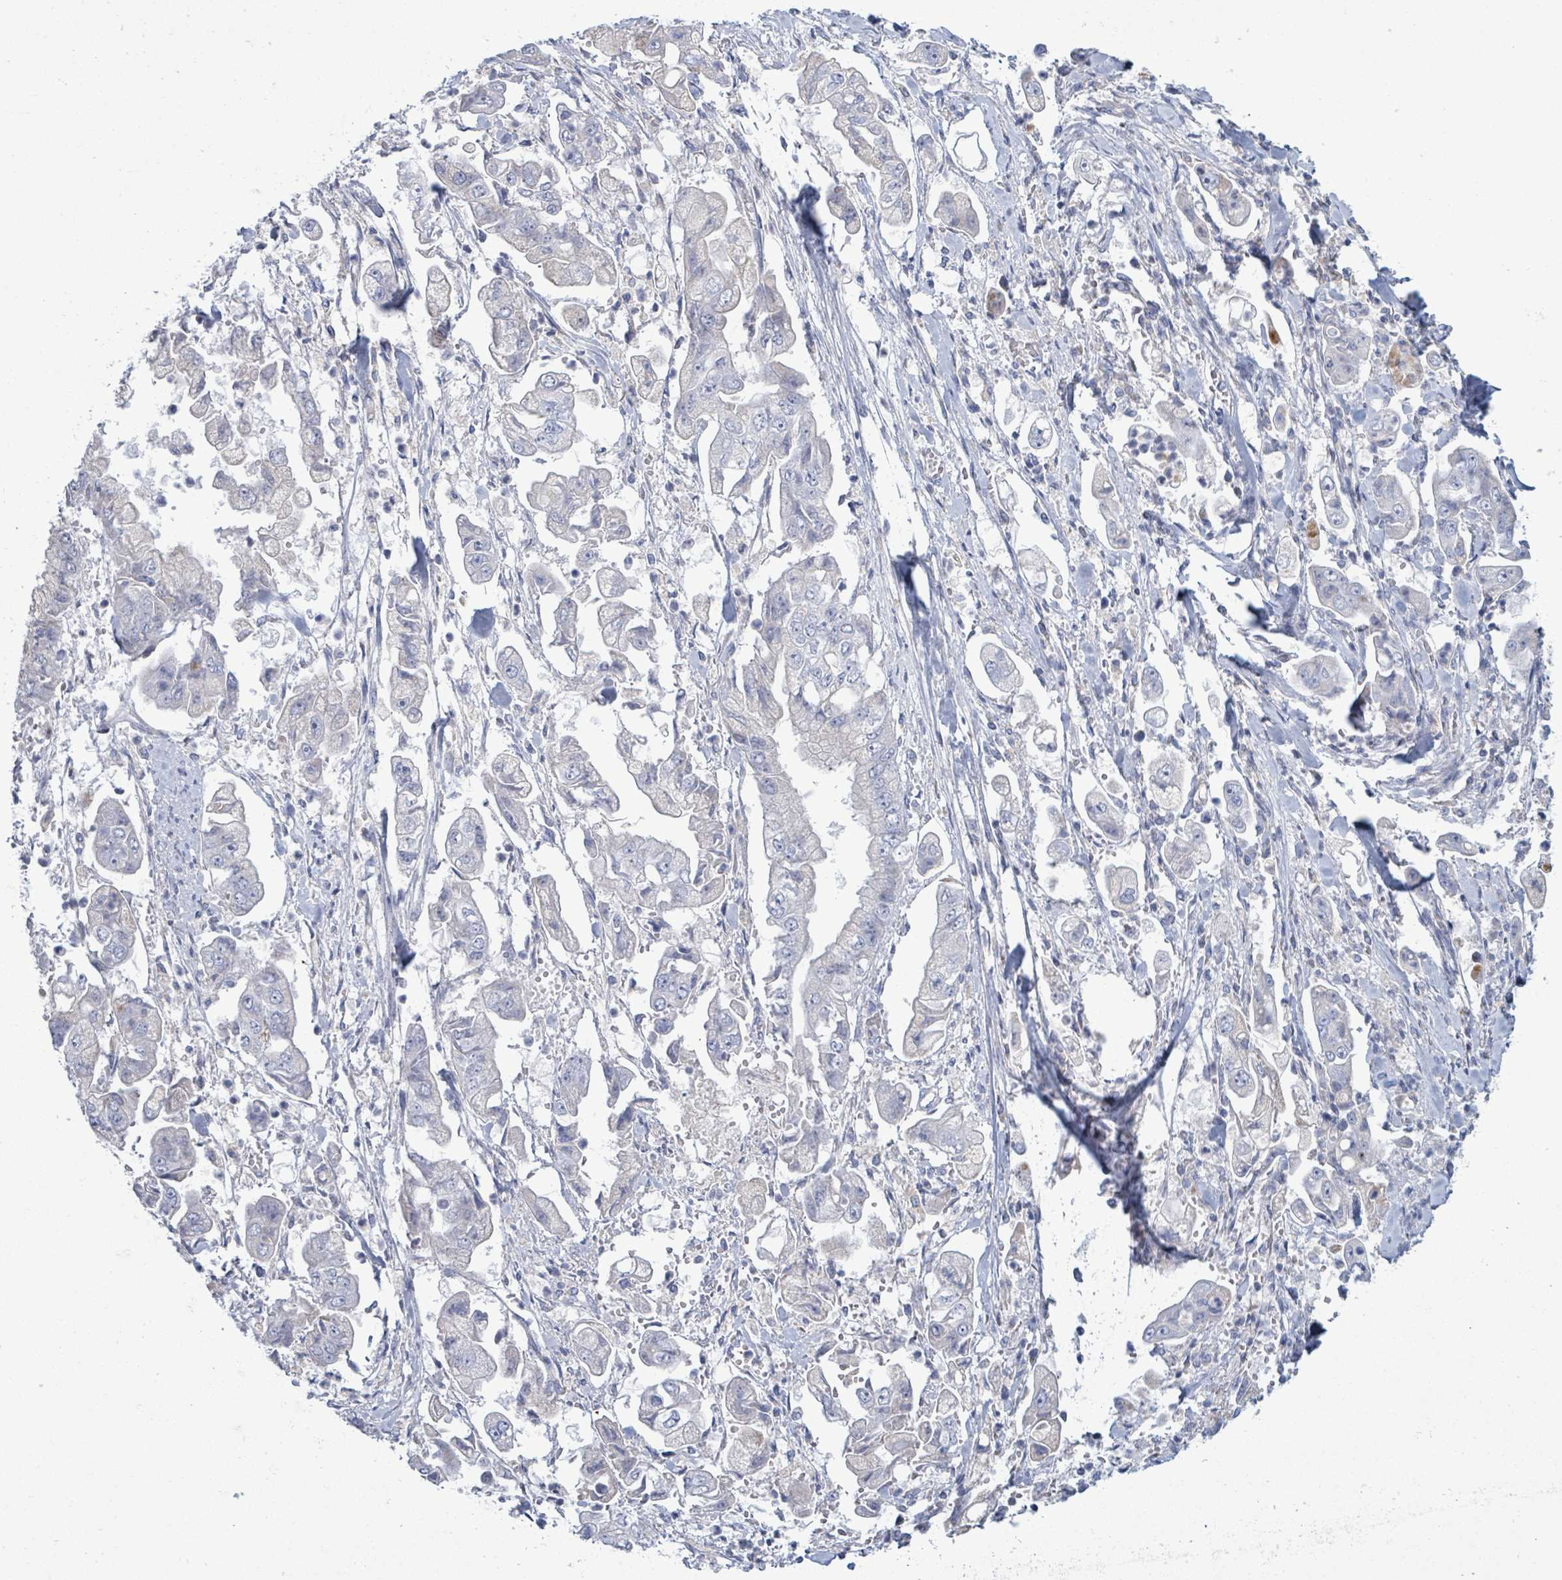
{"staining": {"intensity": "negative", "quantity": "none", "location": "none"}, "tissue": "stomach cancer", "cell_type": "Tumor cells", "image_type": "cancer", "snomed": [{"axis": "morphology", "description": "Adenocarcinoma, NOS"}, {"axis": "topography", "description": "Stomach"}], "caption": "High power microscopy photomicrograph of an immunohistochemistry (IHC) micrograph of stomach adenocarcinoma, revealing no significant positivity in tumor cells. Nuclei are stained in blue.", "gene": "AKR1C4", "patient": {"sex": "male", "age": 62}}